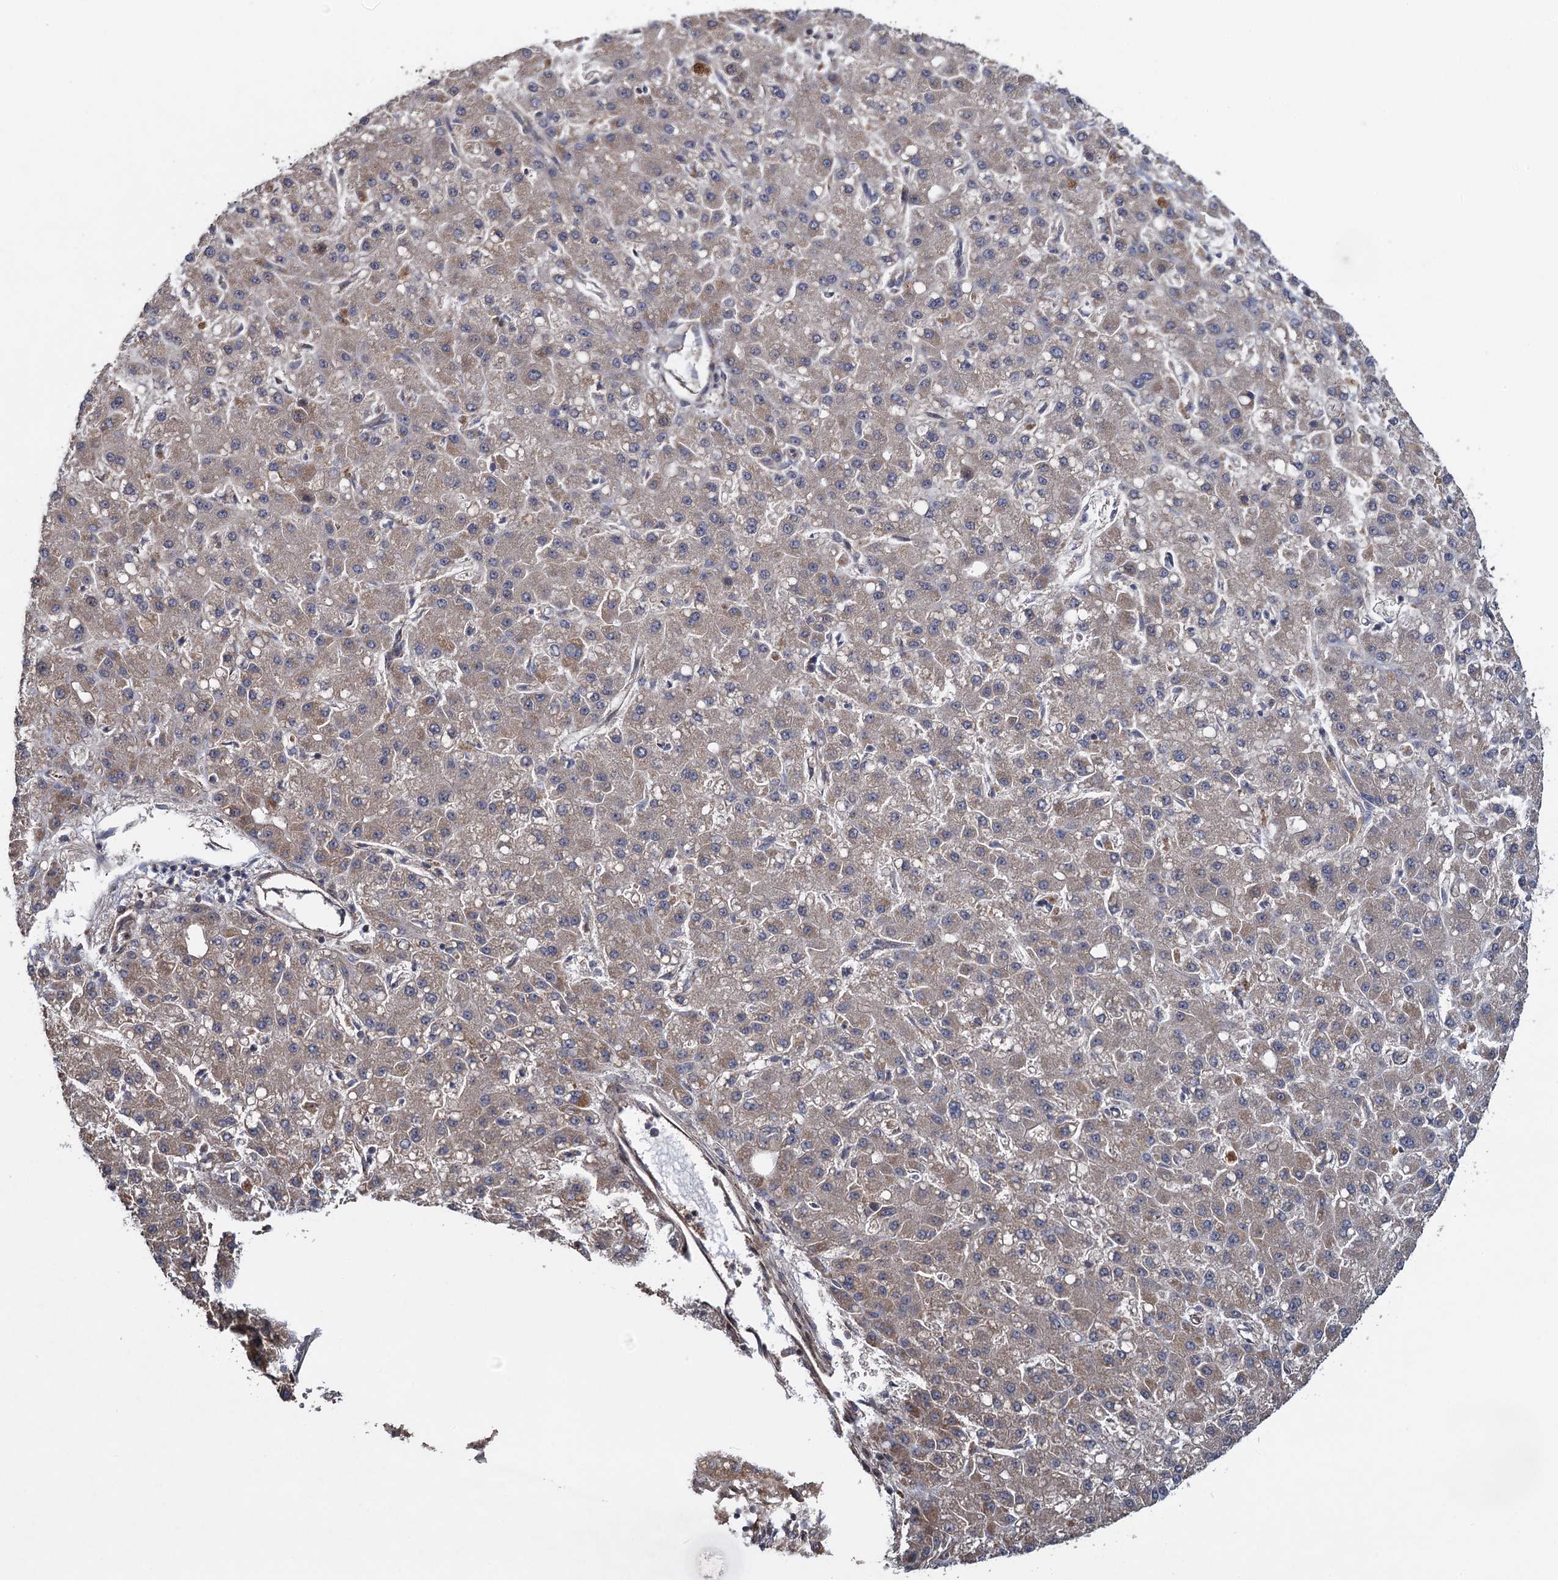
{"staining": {"intensity": "weak", "quantity": "25%-75%", "location": "cytoplasmic/membranous"}, "tissue": "liver cancer", "cell_type": "Tumor cells", "image_type": "cancer", "snomed": [{"axis": "morphology", "description": "Carcinoma, Hepatocellular, NOS"}, {"axis": "topography", "description": "Liver"}], "caption": "Liver hepatocellular carcinoma was stained to show a protein in brown. There is low levels of weak cytoplasmic/membranous expression in approximately 25%-75% of tumor cells.", "gene": "HAUS1", "patient": {"sex": "male", "age": 67}}